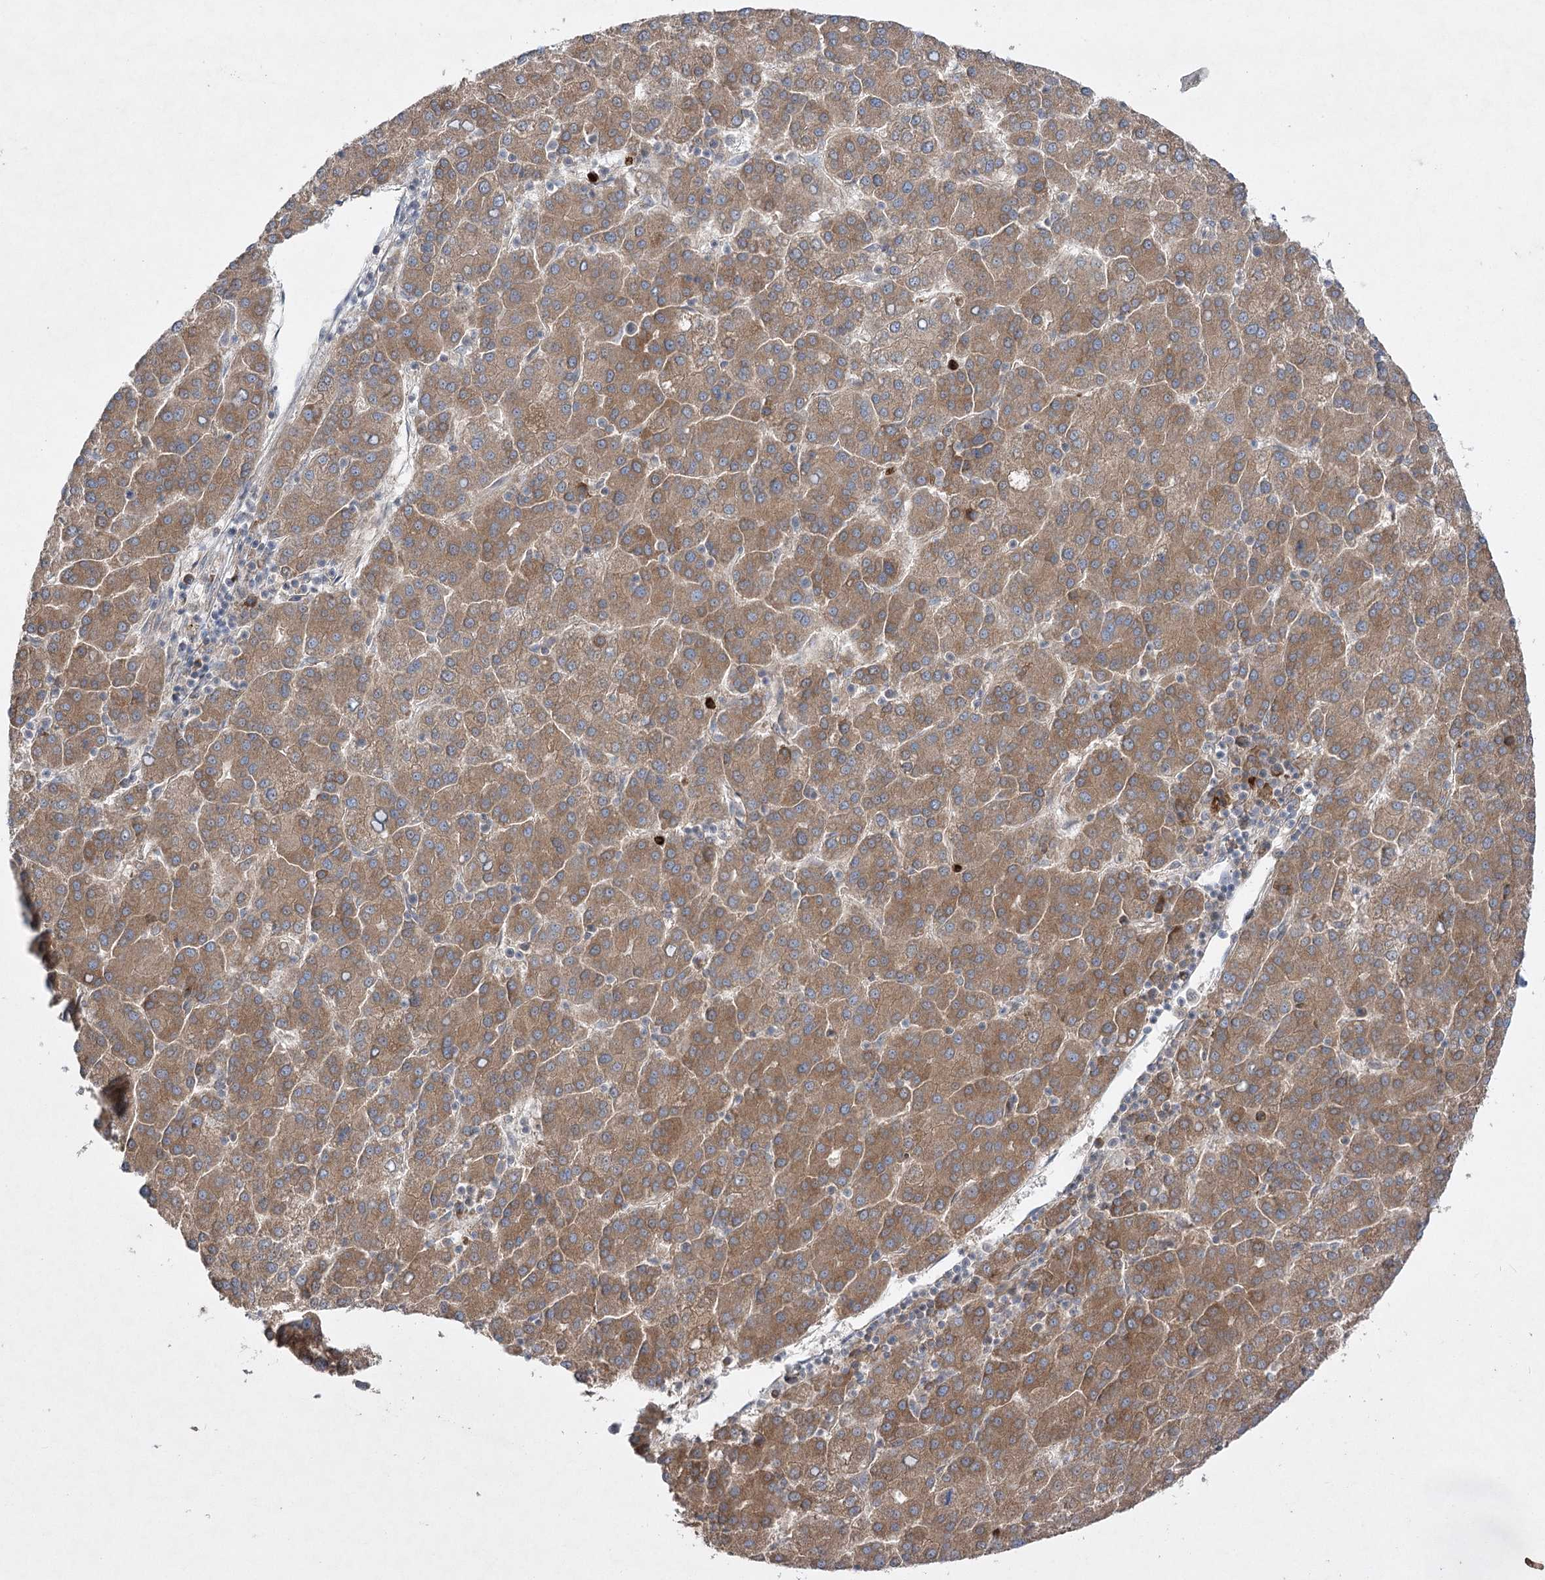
{"staining": {"intensity": "moderate", "quantity": ">75%", "location": "cytoplasmic/membranous"}, "tissue": "liver cancer", "cell_type": "Tumor cells", "image_type": "cancer", "snomed": [{"axis": "morphology", "description": "Carcinoma, Hepatocellular, NOS"}, {"axis": "topography", "description": "Liver"}], "caption": "A high-resolution photomicrograph shows immunohistochemistry (IHC) staining of hepatocellular carcinoma (liver), which demonstrates moderate cytoplasmic/membranous positivity in about >75% of tumor cells. (brown staining indicates protein expression, while blue staining denotes nuclei).", "gene": "PLEKHA5", "patient": {"sex": "female", "age": 58}}